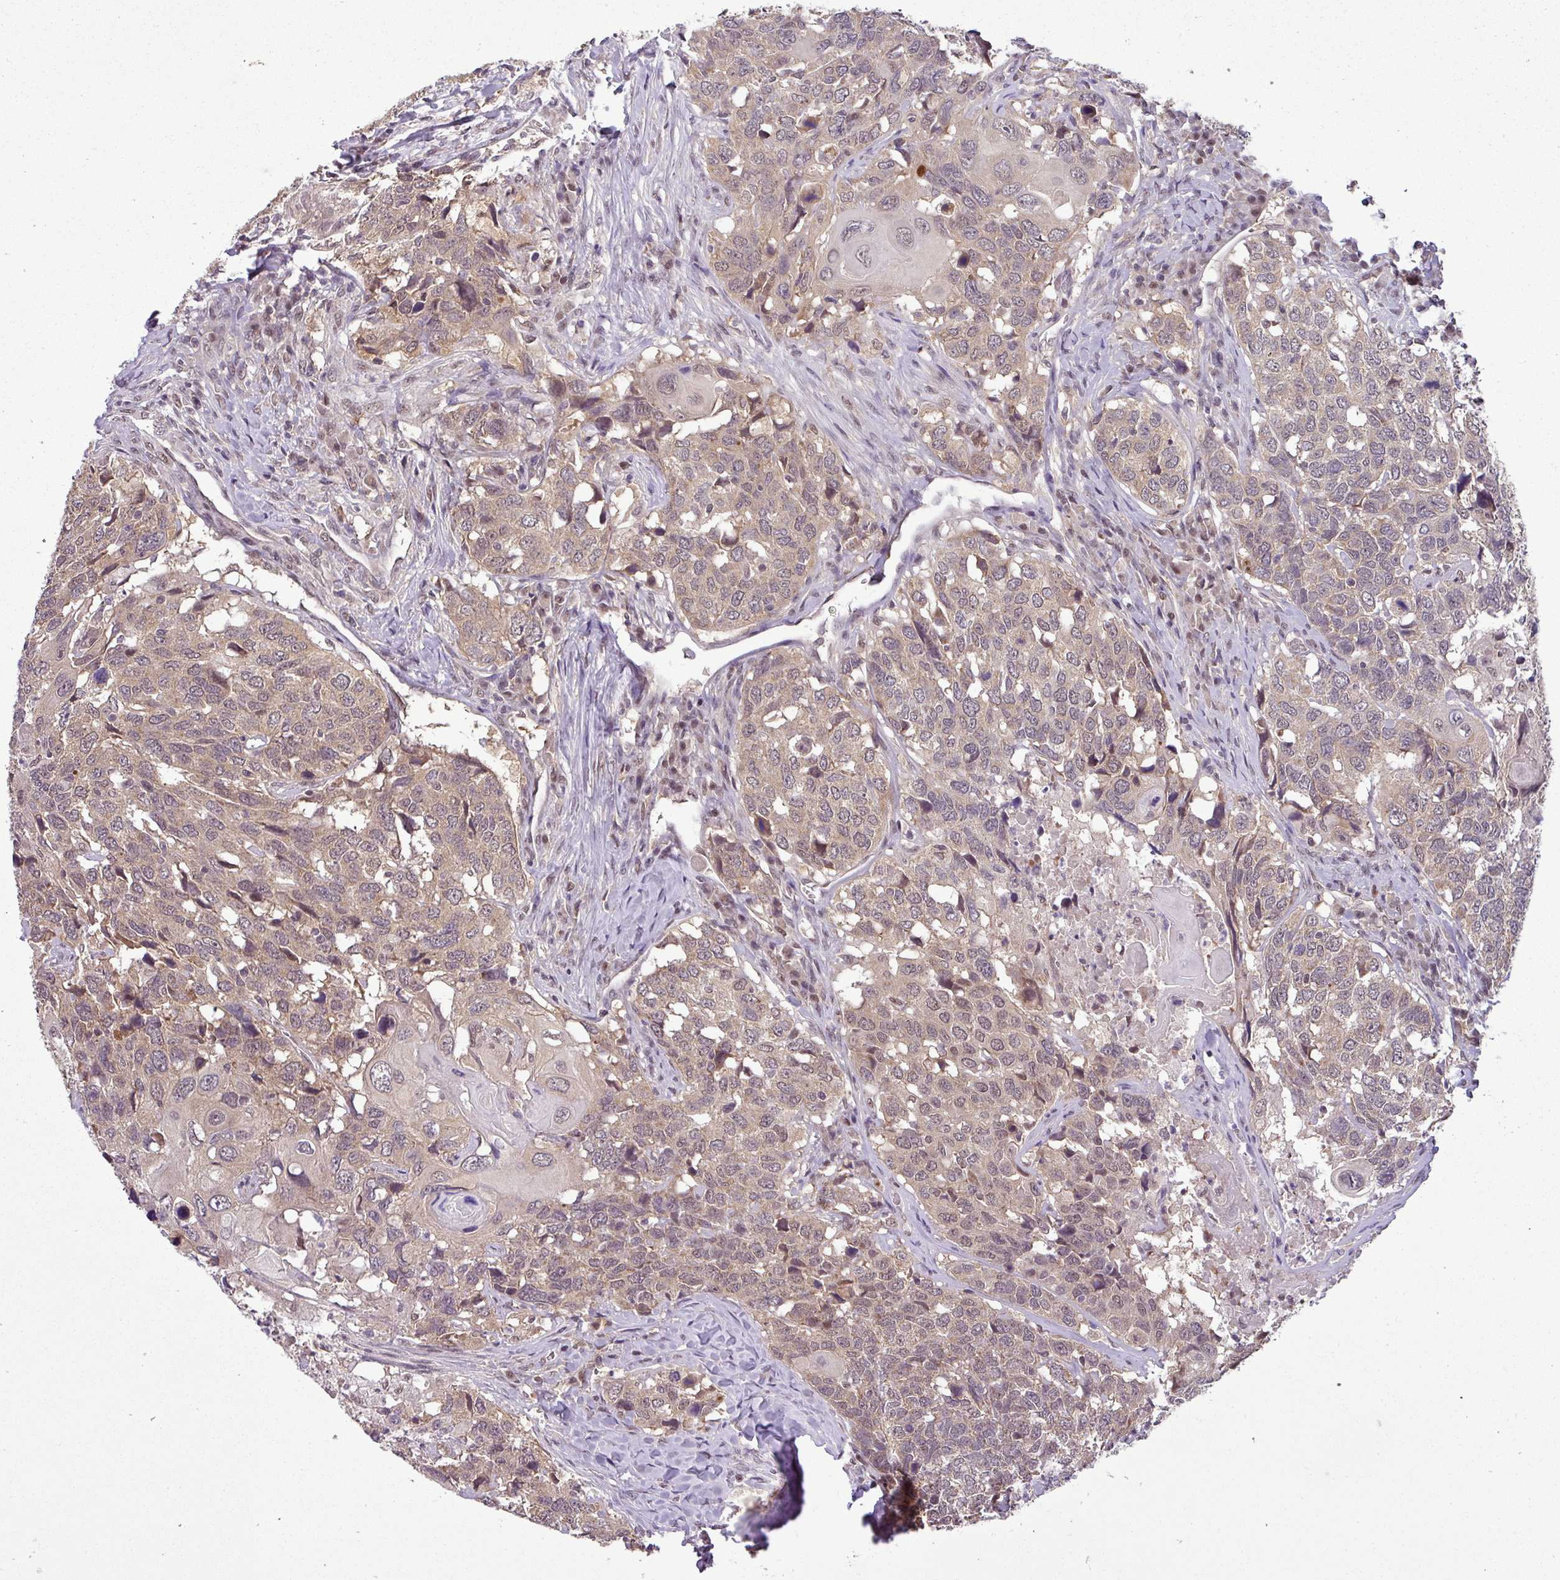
{"staining": {"intensity": "weak", "quantity": ">75%", "location": "cytoplasmic/membranous"}, "tissue": "head and neck cancer", "cell_type": "Tumor cells", "image_type": "cancer", "snomed": [{"axis": "morphology", "description": "Normal tissue, NOS"}, {"axis": "morphology", "description": "Squamous cell carcinoma, NOS"}, {"axis": "topography", "description": "Skeletal muscle"}, {"axis": "topography", "description": "Vascular tissue"}, {"axis": "topography", "description": "Peripheral nerve tissue"}, {"axis": "topography", "description": "Head-Neck"}], "caption": "The immunohistochemical stain highlights weak cytoplasmic/membranous expression in tumor cells of squamous cell carcinoma (head and neck) tissue.", "gene": "MFHAS1", "patient": {"sex": "male", "age": 66}}